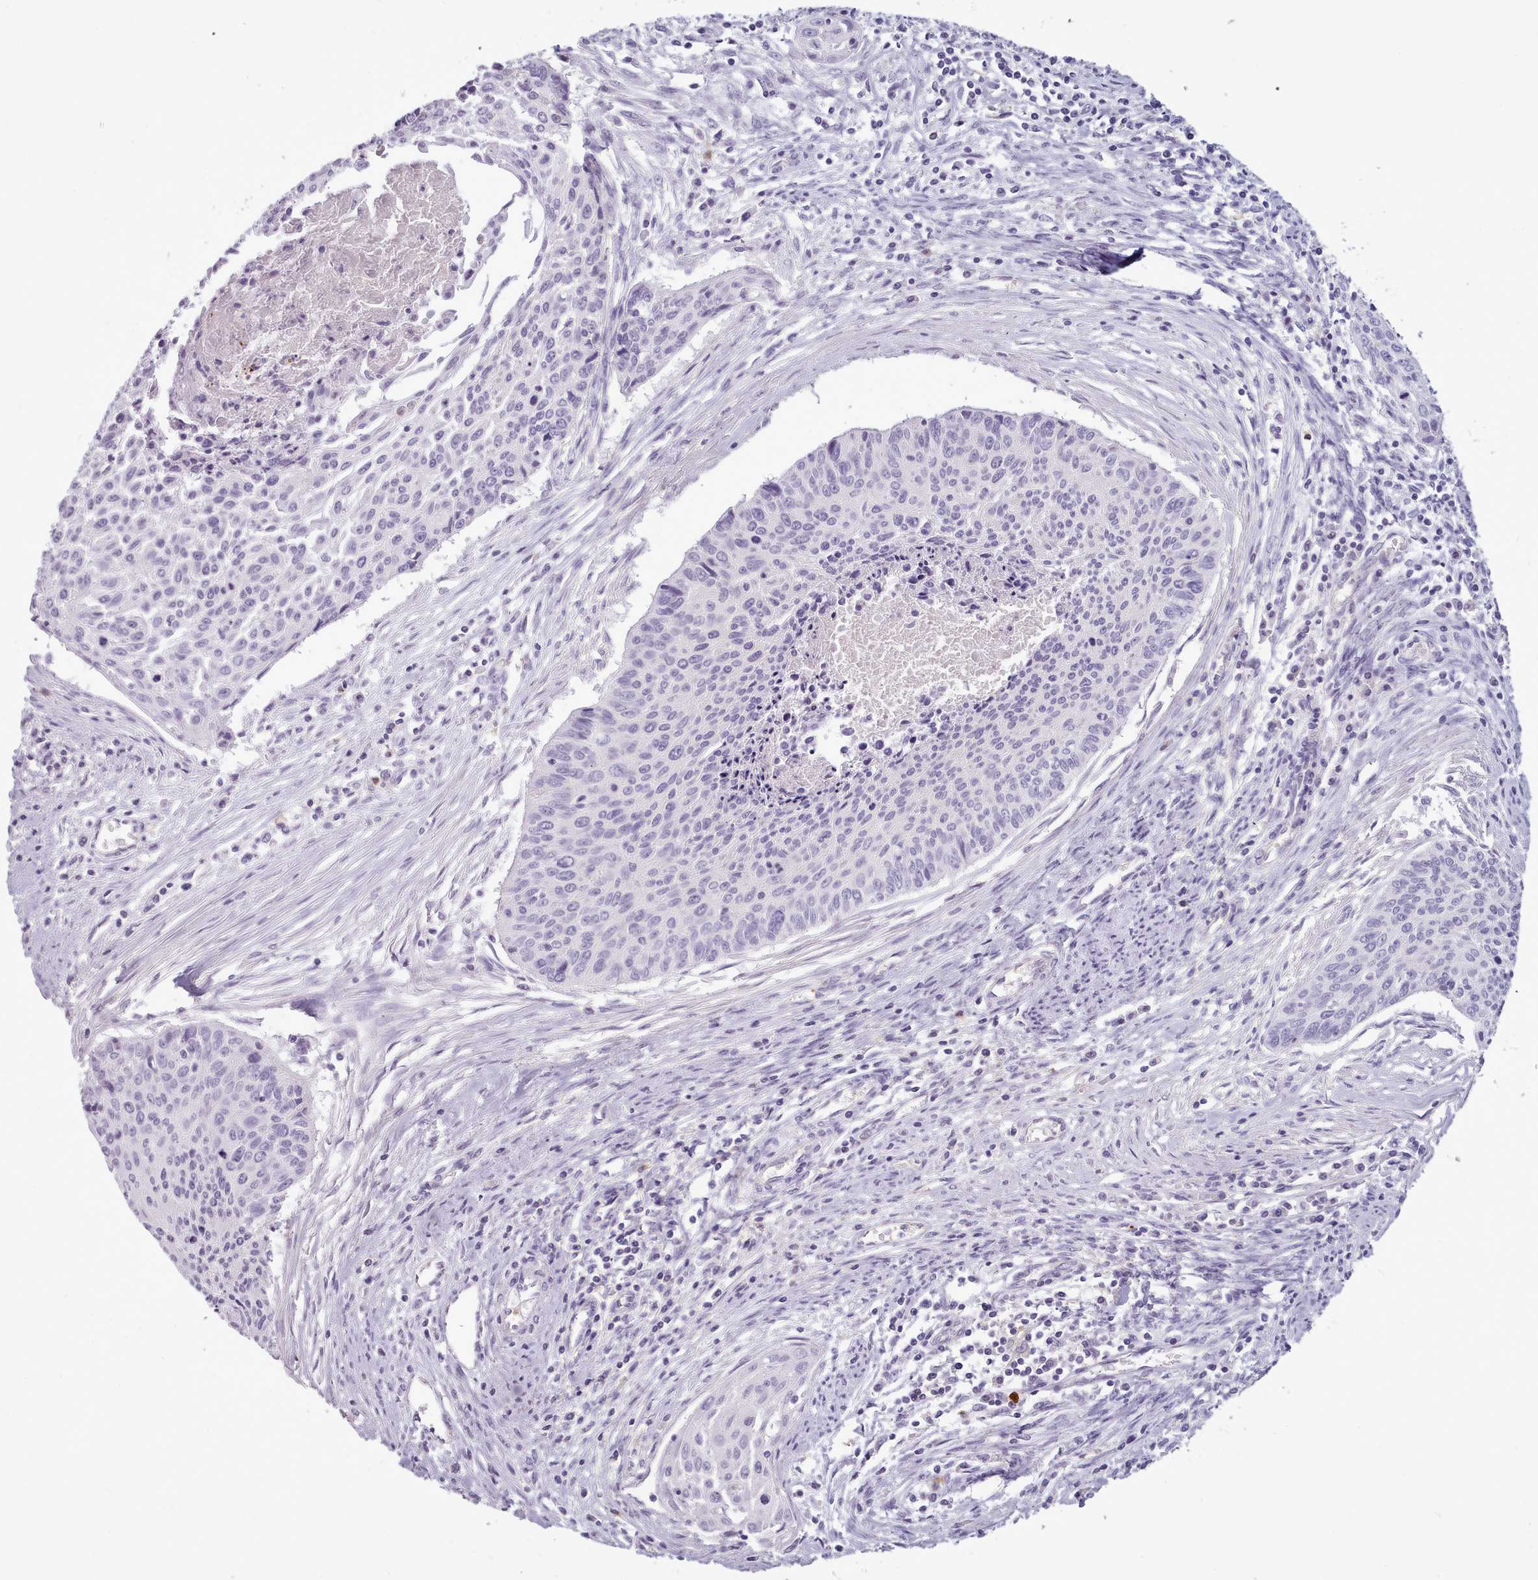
{"staining": {"intensity": "negative", "quantity": "none", "location": "none"}, "tissue": "cervical cancer", "cell_type": "Tumor cells", "image_type": "cancer", "snomed": [{"axis": "morphology", "description": "Squamous cell carcinoma, NOS"}, {"axis": "topography", "description": "Cervix"}], "caption": "Immunohistochemistry of human squamous cell carcinoma (cervical) demonstrates no staining in tumor cells.", "gene": "NDST2", "patient": {"sex": "female", "age": 55}}